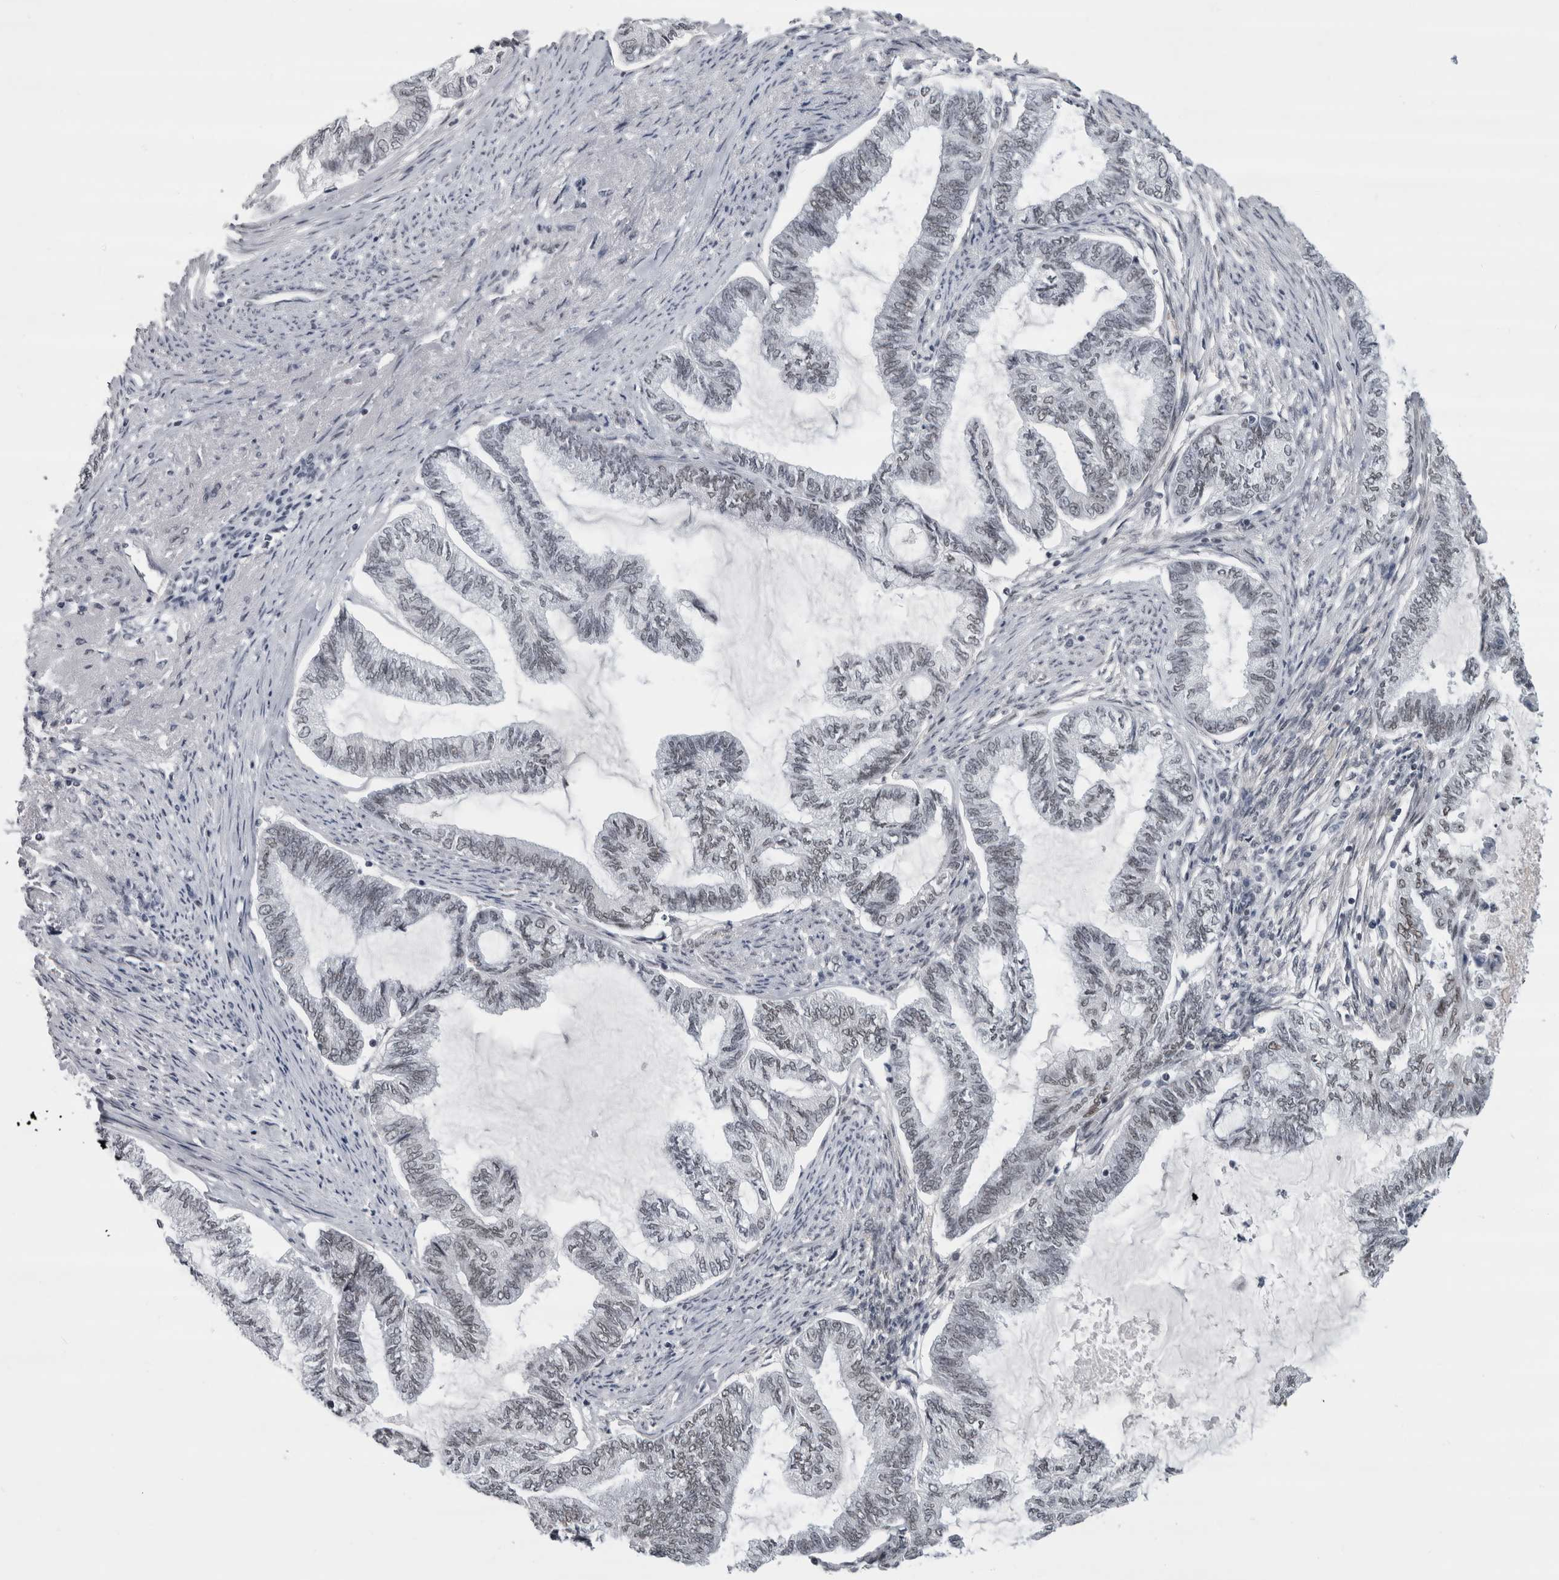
{"staining": {"intensity": "weak", "quantity": "<25%", "location": "nuclear"}, "tissue": "endometrial cancer", "cell_type": "Tumor cells", "image_type": "cancer", "snomed": [{"axis": "morphology", "description": "Adenocarcinoma, NOS"}, {"axis": "topography", "description": "Endometrium"}], "caption": "Tumor cells are negative for protein expression in human adenocarcinoma (endometrial). The staining is performed using DAB (3,3'-diaminobenzidine) brown chromogen with nuclei counter-stained in using hematoxylin.", "gene": "ARID4B", "patient": {"sex": "female", "age": 86}}